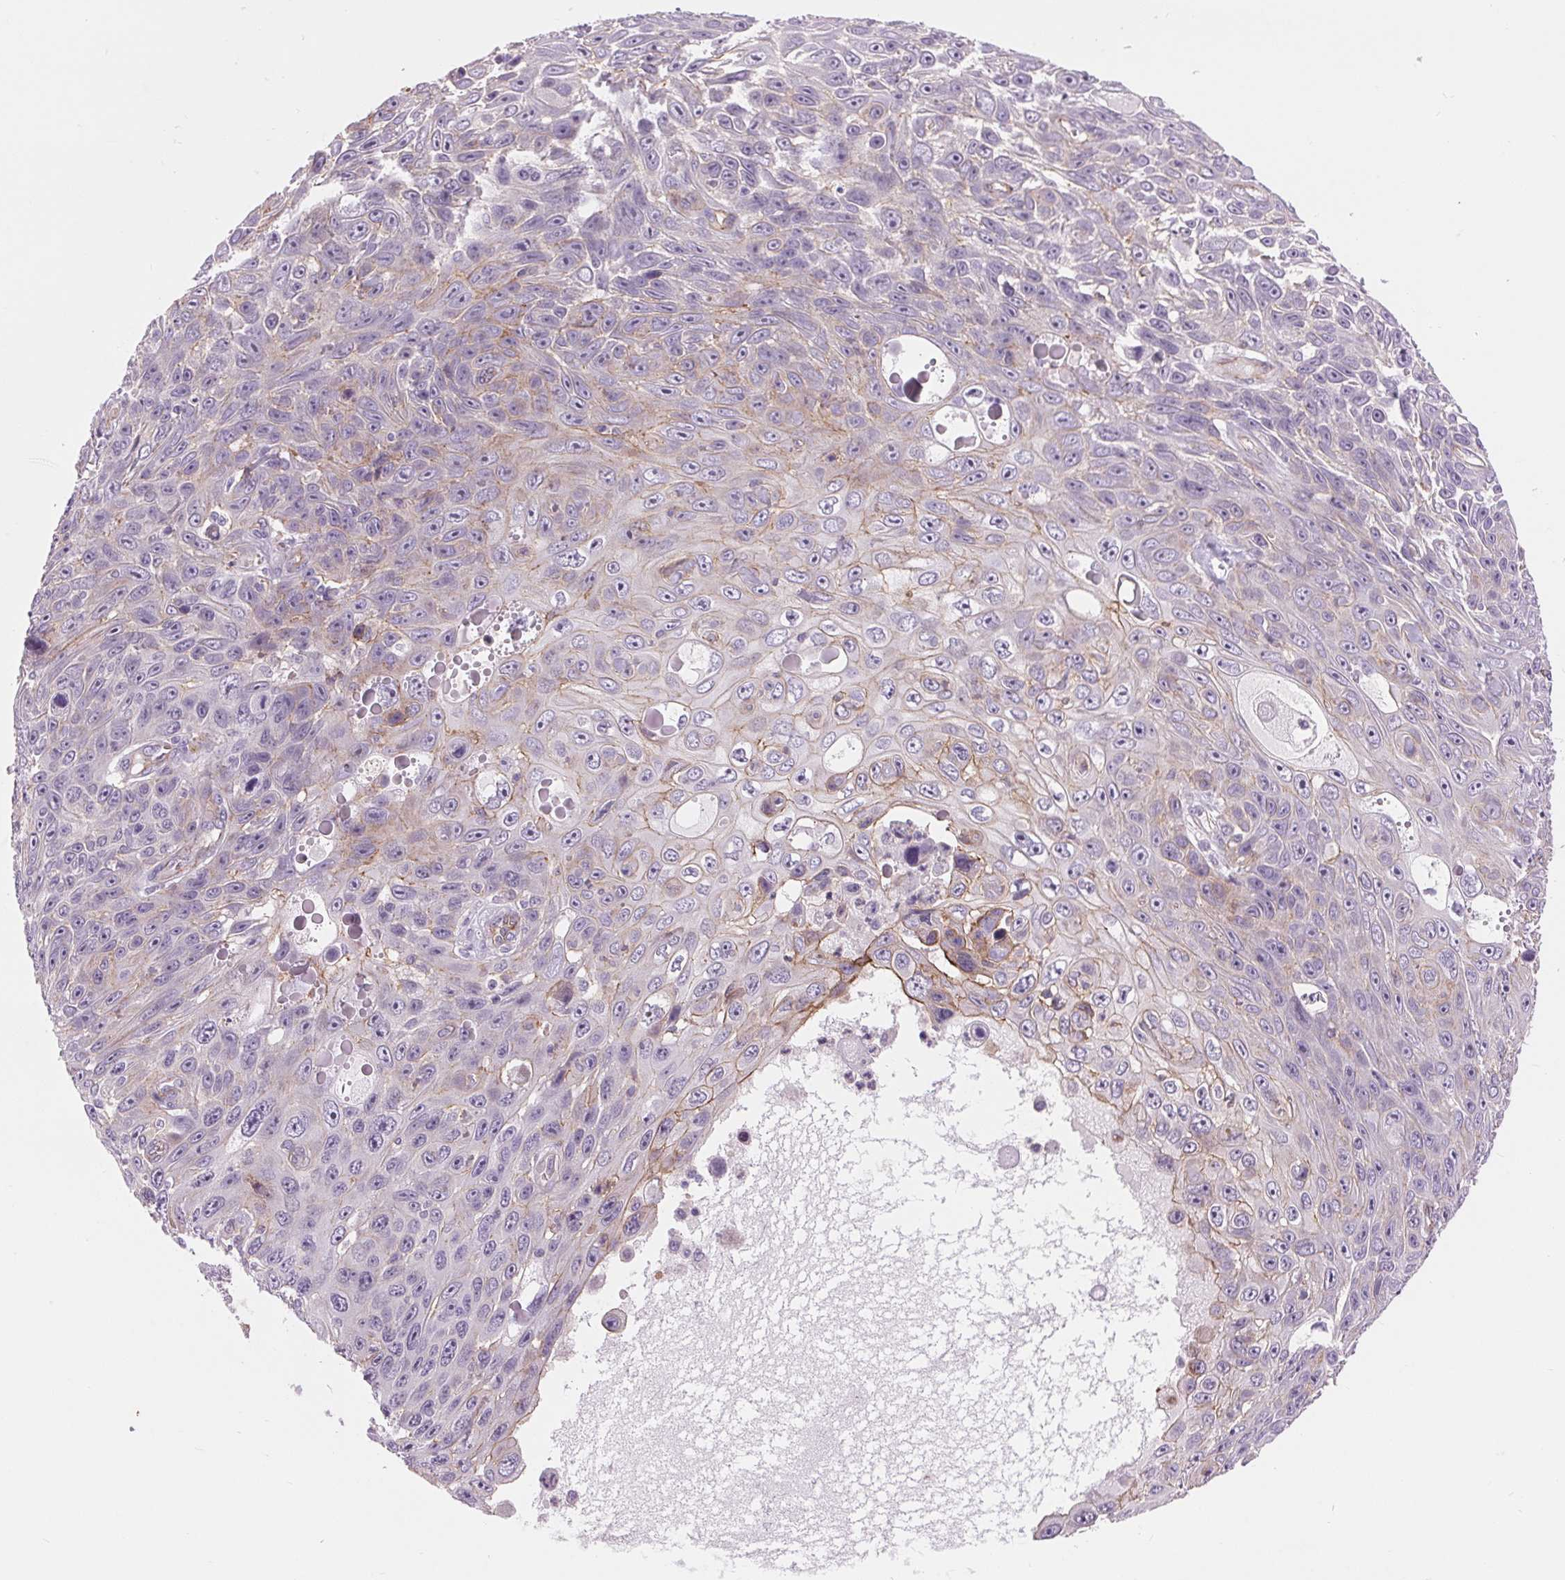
{"staining": {"intensity": "moderate", "quantity": "<25%", "location": "cytoplasmic/membranous"}, "tissue": "skin cancer", "cell_type": "Tumor cells", "image_type": "cancer", "snomed": [{"axis": "morphology", "description": "Squamous cell carcinoma, NOS"}, {"axis": "topography", "description": "Skin"}], "caption": "Immunohistochemistry micrograph of neoplastic tissue: skin cancer stained using IHC exhibits low levels of moderate protein expression localized specifically in the cytoplasmic/membranous of tumor cells, appearing as a cytoplasmic/membranous brown color.", "gene": "DIXDC1", "patient": {"sex": "male", "age": 82}}